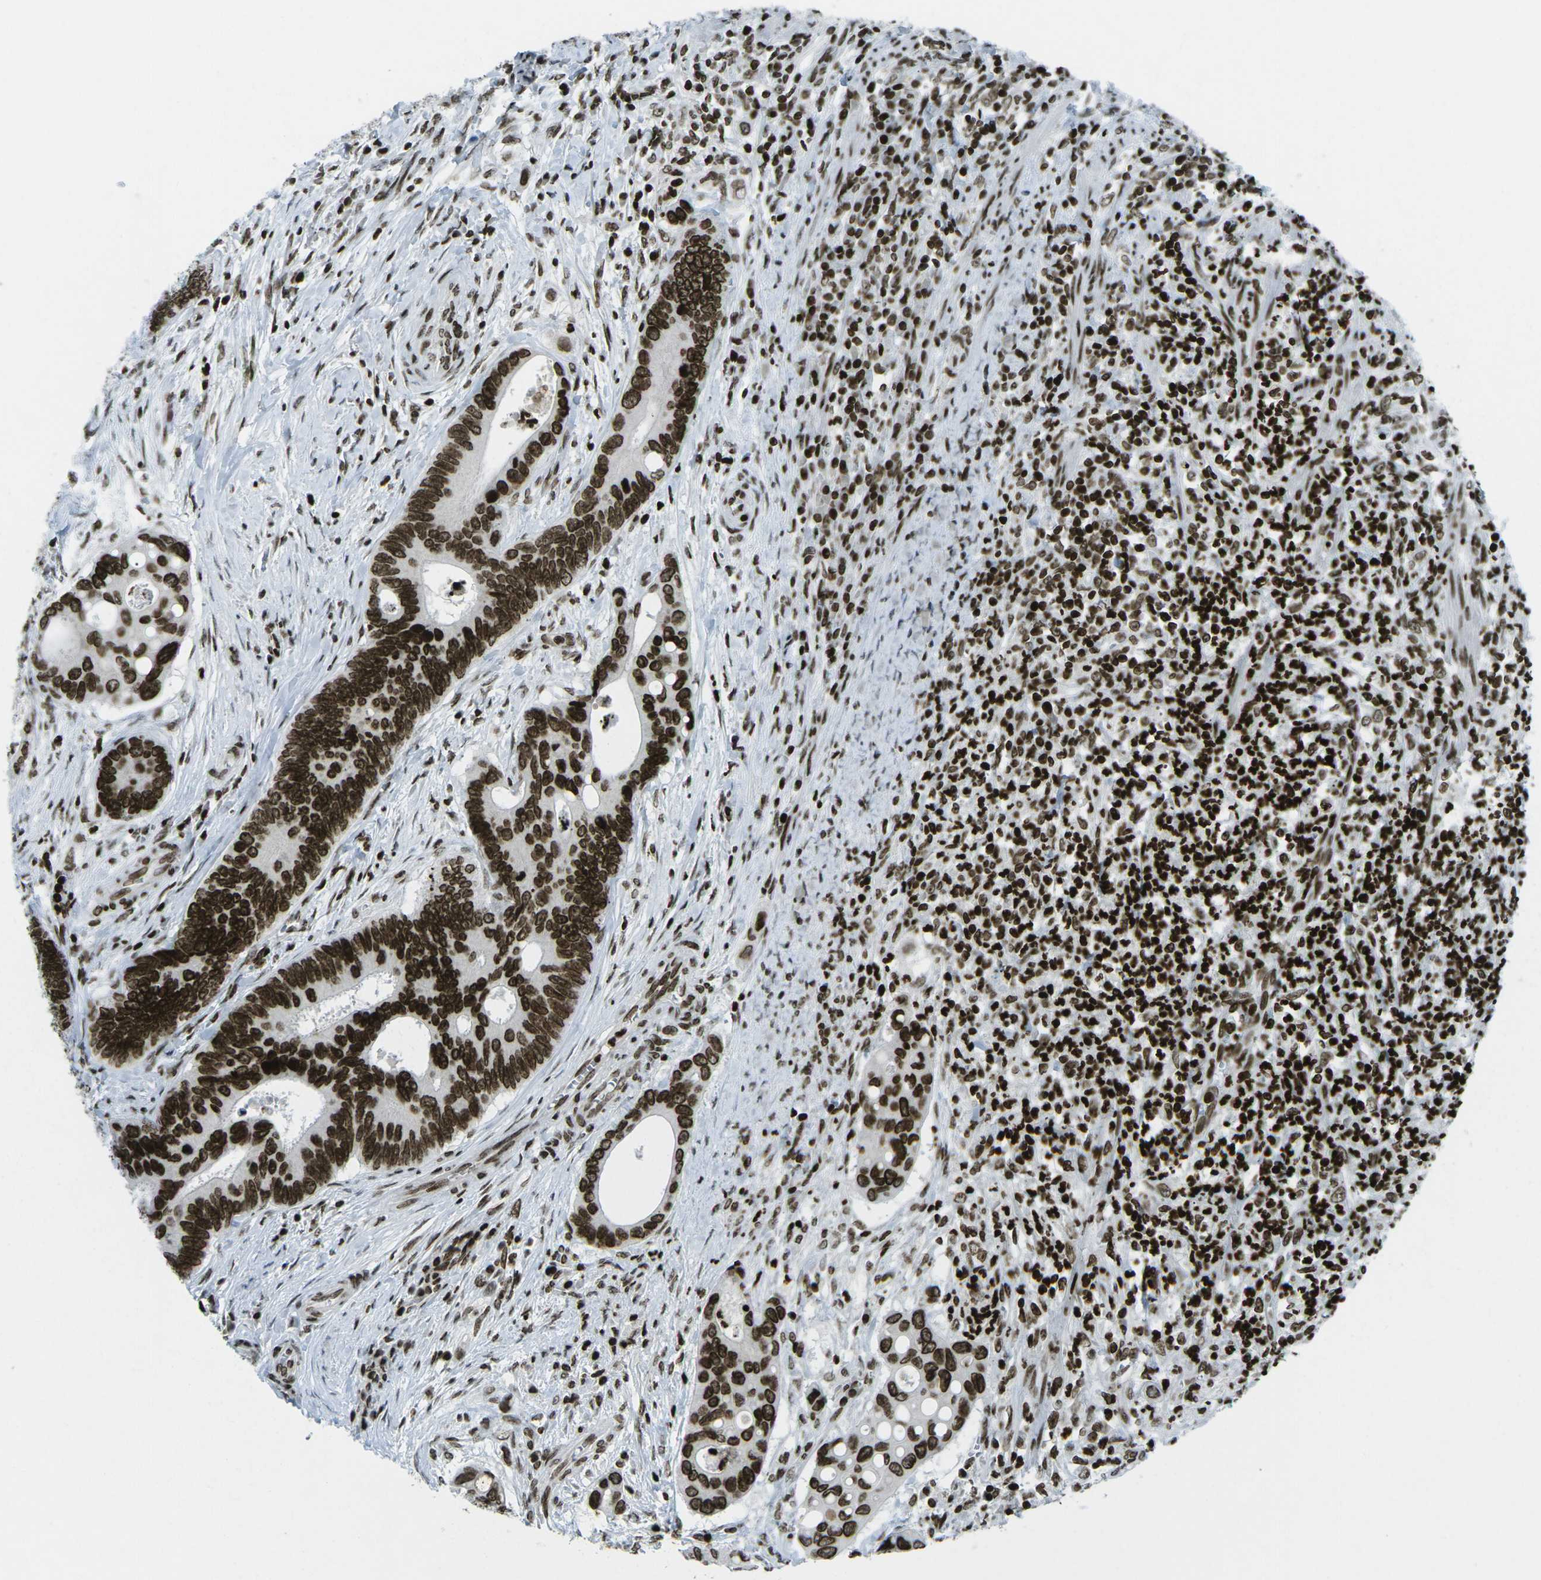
{"staining": {"intensity": "strong", "quantity": ">75%", "location": "nuclear"}, "tissue": "colorectal cancer", "cell_type": "Tumor cells", "image_type": "cancer", "snomed": [{"axis": "morphology", "description": "Inflammation, NOS"}, {"axis": "morphology", "description": "Adenocarcinoma, NOS"}, {"axis": "topography", "description": "Colon"}], "caption": "Immunohistochemistry (IHC) staining of colorectal cancer, which displays high levels of strong nuclear staining in approximately >75% of tumor cells indicating strong nuclear protein expression. The staining was performed using DAB (3,3'-diaminobenzidine) (brown) for protein detection and nuclei were counterstained in hematoxylin (blue).", "gene": "EME1", "patient": {"sex": "male", "age": 72}}